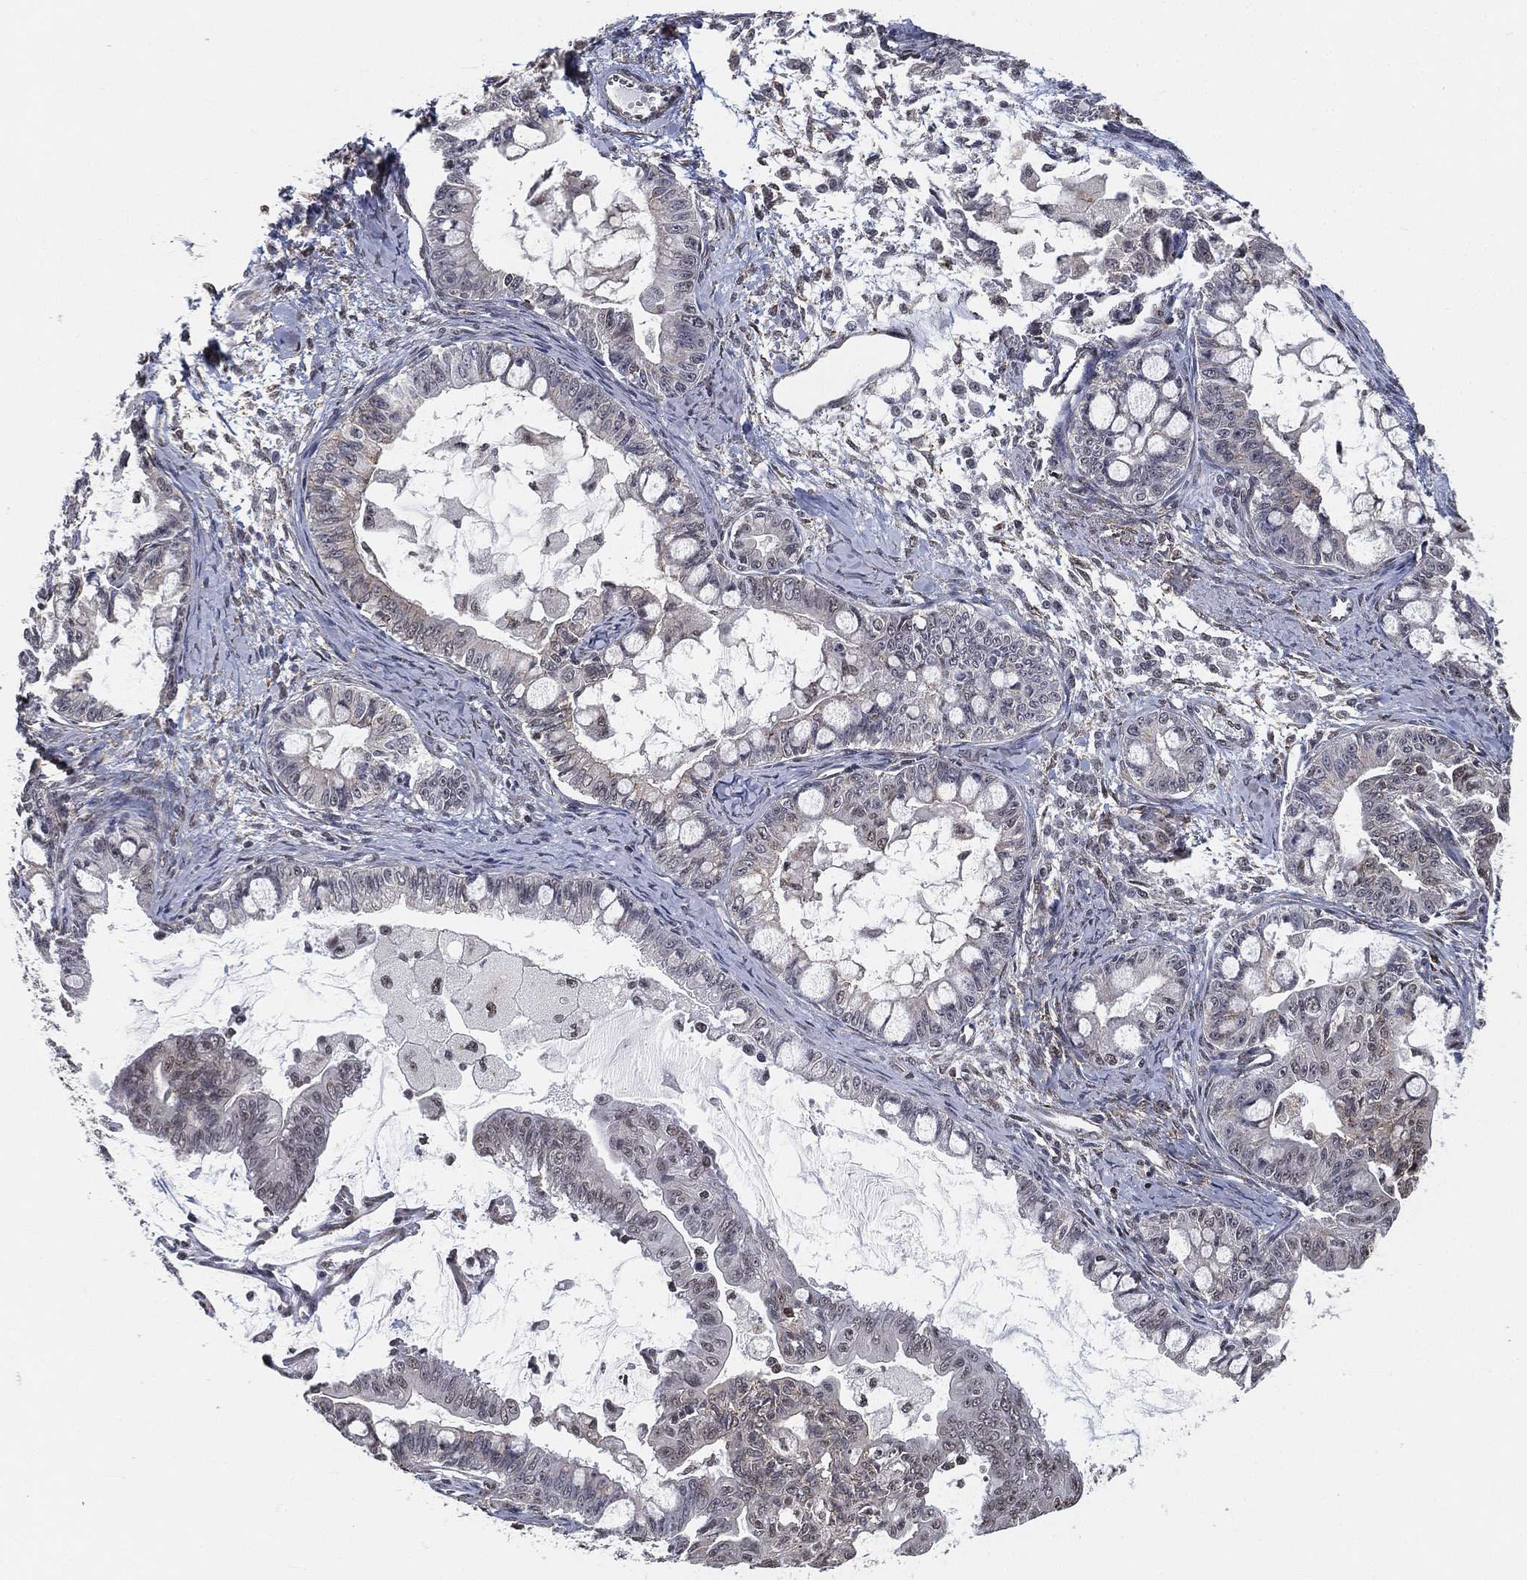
{"staining": {"intensity": "negative", "quantity": "none", "location": "none"}, "tissue": "ovarian cancer", "cell_type": "Tumor cells", "image_type": "cancer", "snomed": [{"axis": "morphology", "description": "Cystadenocarcinoma, mucinous, NOS"}, {"axis": "topography", "description": "Ovary"}], "caption": "This is an immunohistochemistry micrograph of ovarian cancer. There is no staining in tumor cells.", "gene": "RSRC2", "patient": {"sex": "female", "age": 63}}